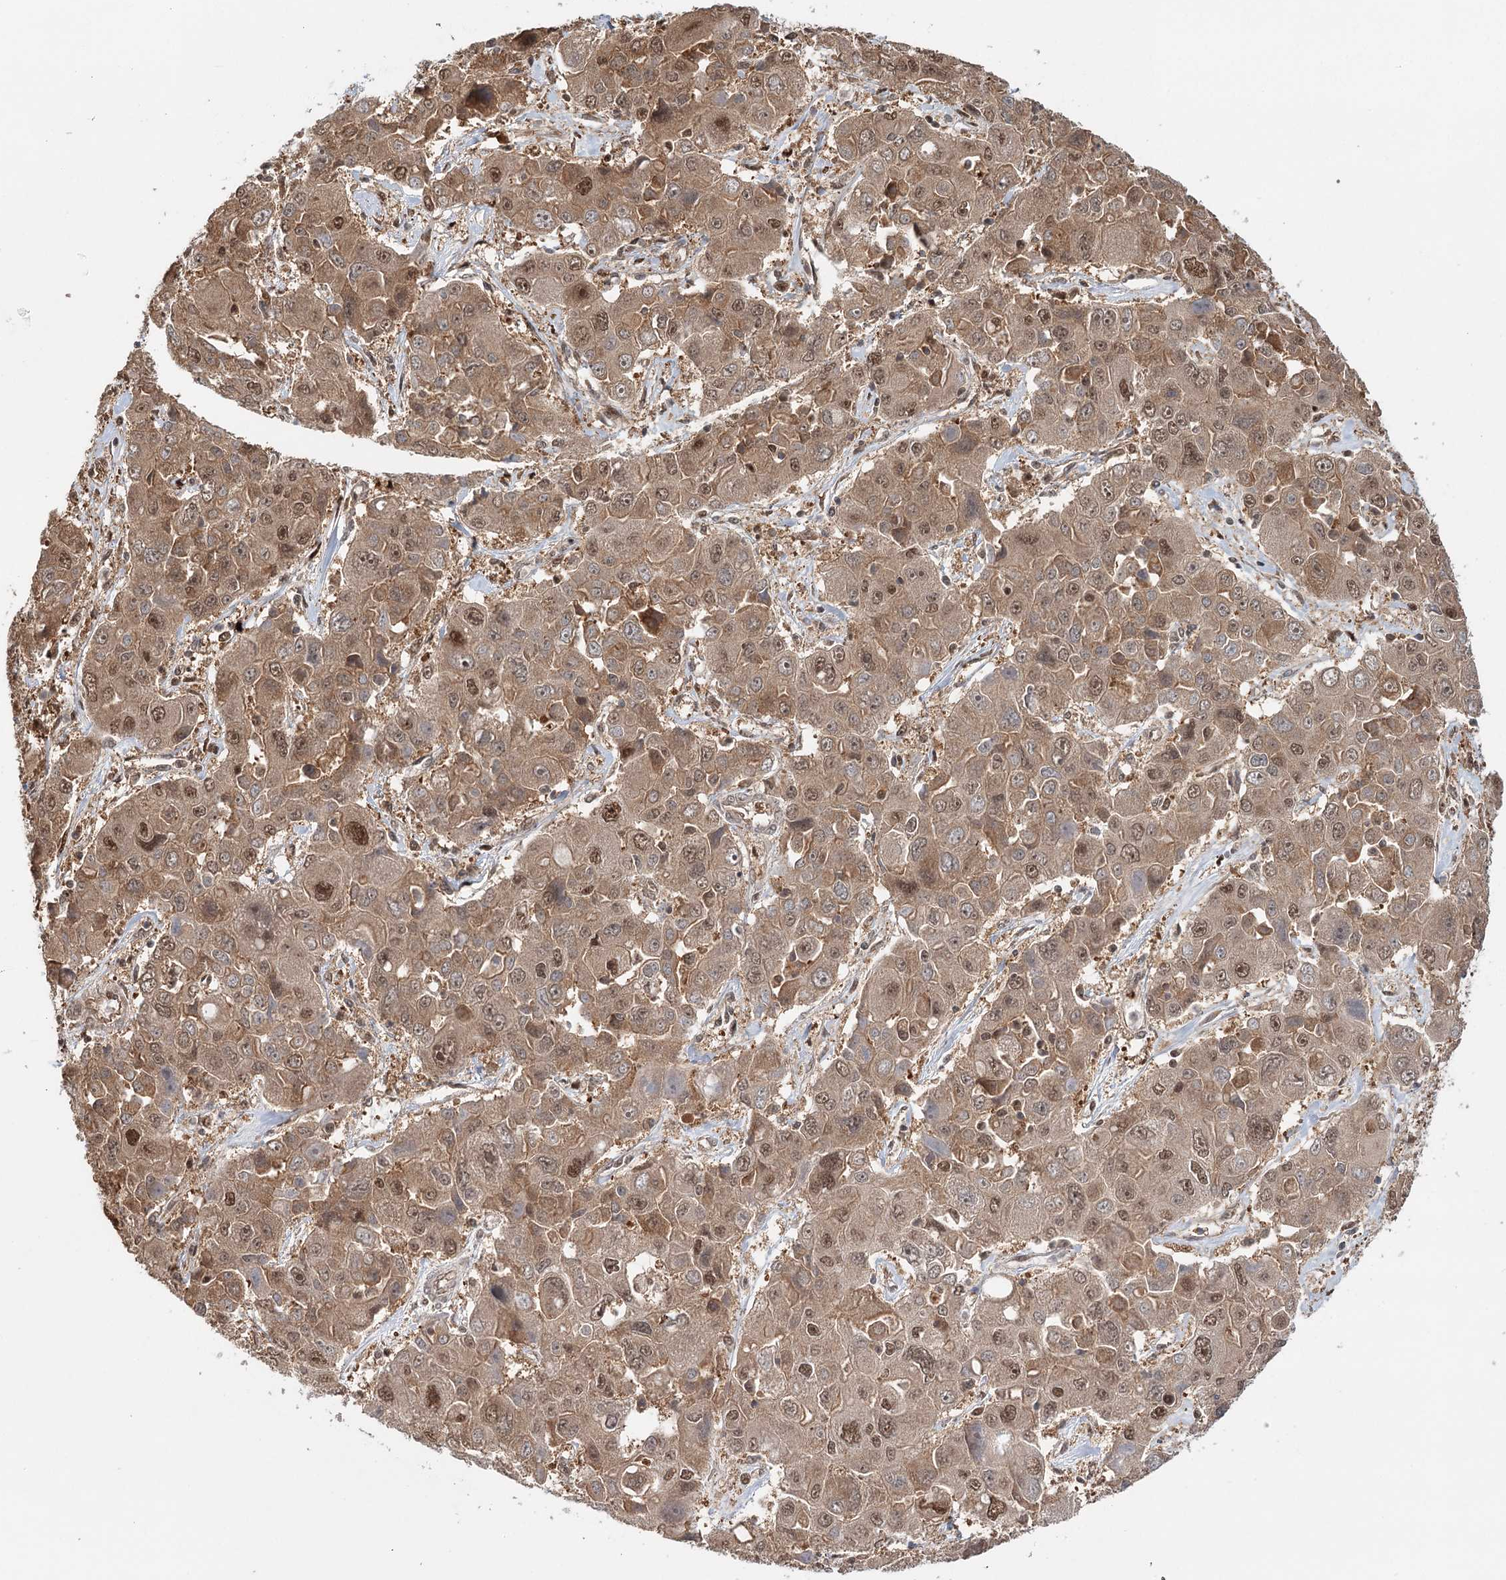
{"staining": {"intensity": "moderate", "quantity": ">75%", "location": "cytoplasmic/membranous,nuclear"}, "tissue": "liver cancer", "cell_type": "Tumor cells", "image_type": "cancer", "snomed": [{"axis": "morphology", "description": "Cholangiocarcinoma"}, {"axis": "topography", "description": "Liver"}], "caption": "Immunohistochemical staining of cholangiocarcinoma (liver) shows moderate cytoplasmic/membranous and nuclear protein expression in about >75% of tumor cells.", "gene": "N6AMT1", "patient": {"sex": "male", "age": 67}}